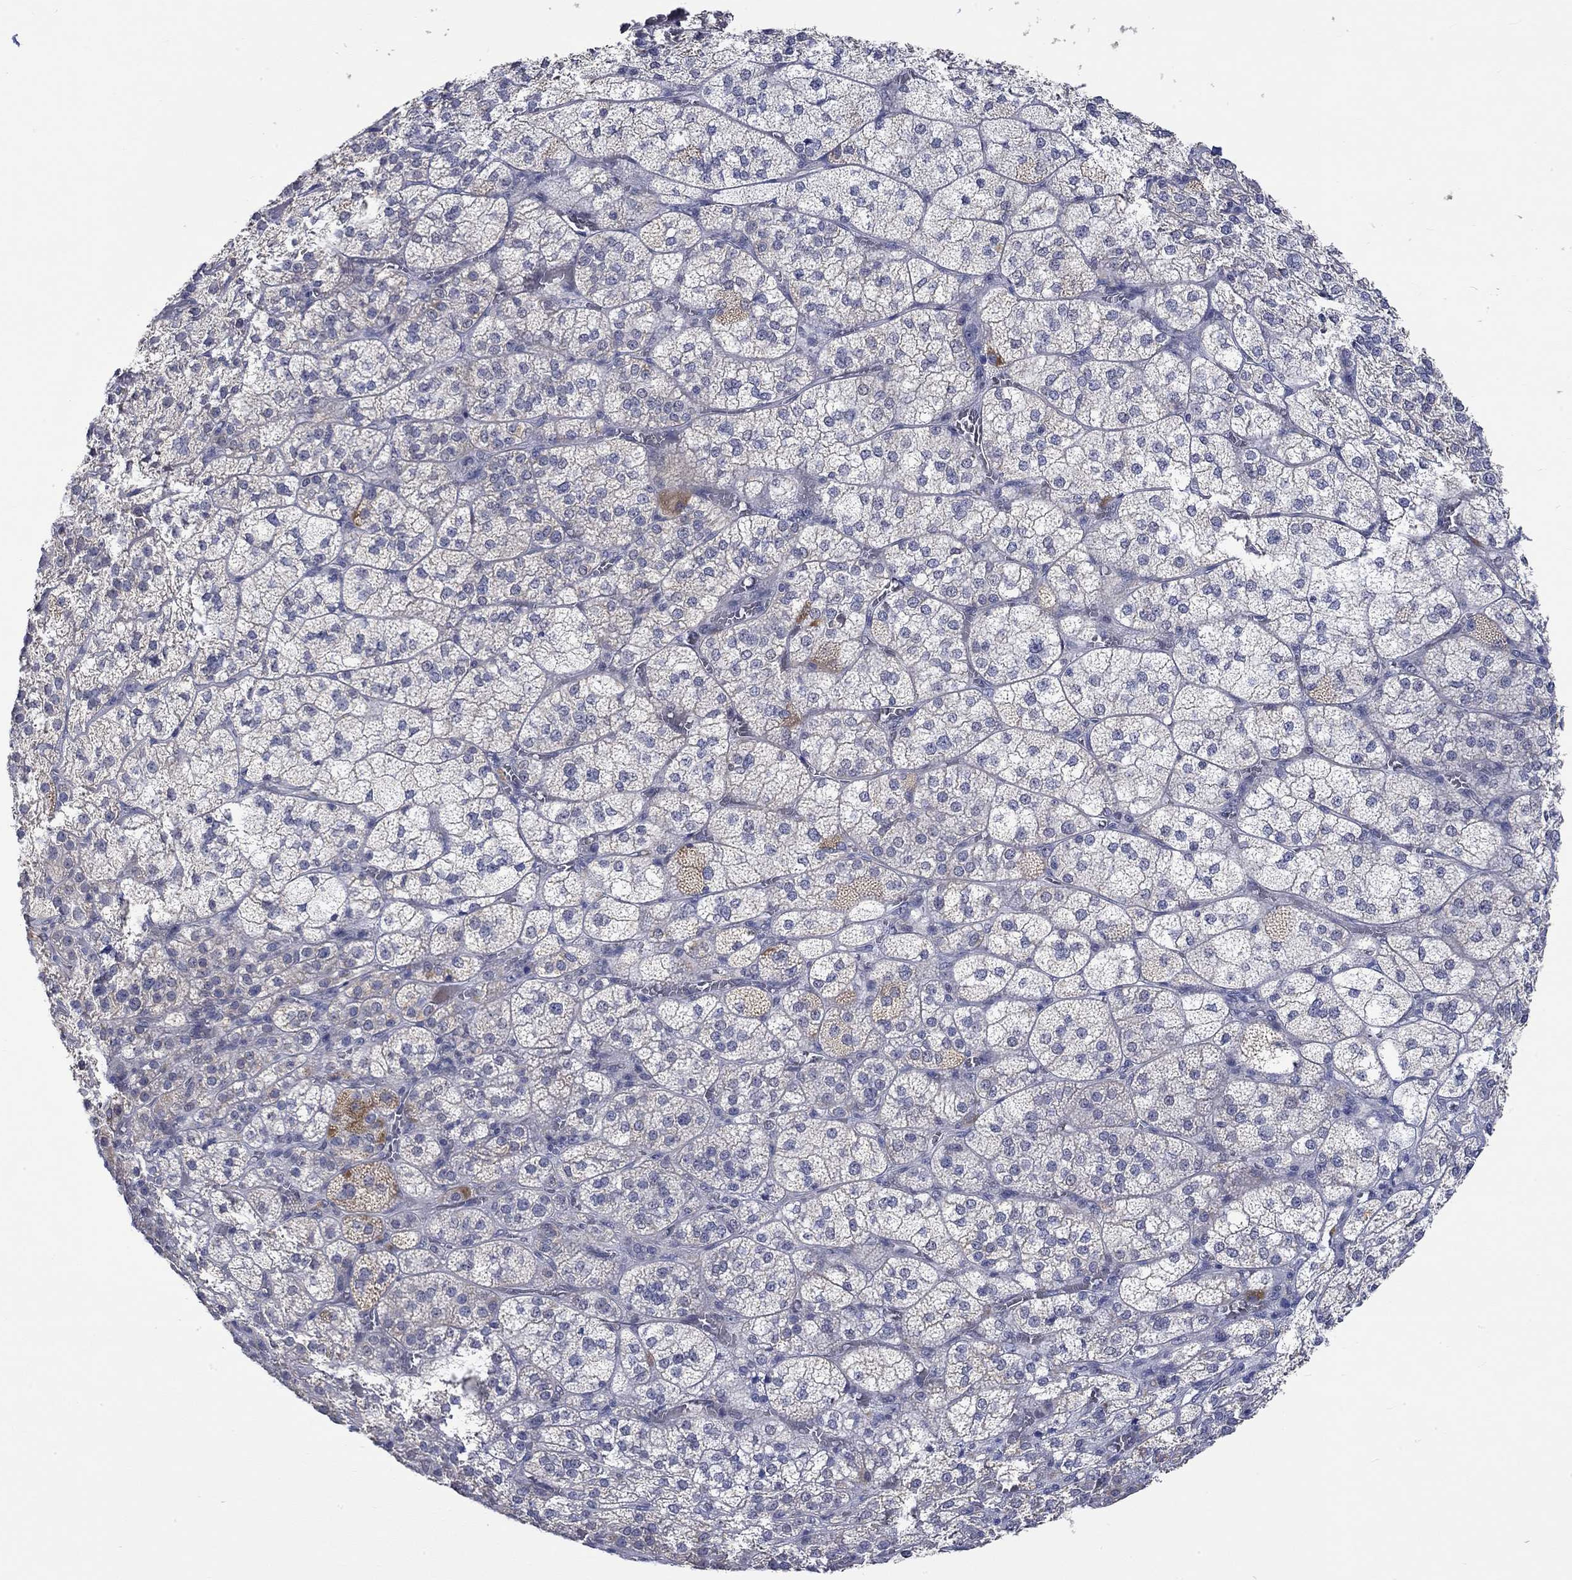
{"staining": {"intensity": "moderate", "quantity": "<25%", "location": "cytoplasmic/membranous"}, "tissue": "adrenal gland", "cell_type": "Glandular cells", "image_type": "normal", "snomed": [{"axis": "morphology", "description": "Normal tissue, NOS"}, {"axis": "topography", "description": "Adrenal gland"}], "caption": "An image of adrenal gland stained for a protein shows moderate cytoplasmic/membranous brown staining in glandular cells. The staining was performed using DAB (3,3'-diaminobenzidine), with brown indicating positive protein expression. Nuclei are stained blue with hematoxylin.", "gene": "WASF1", "patient": {"sex": "female", "age": 60}}